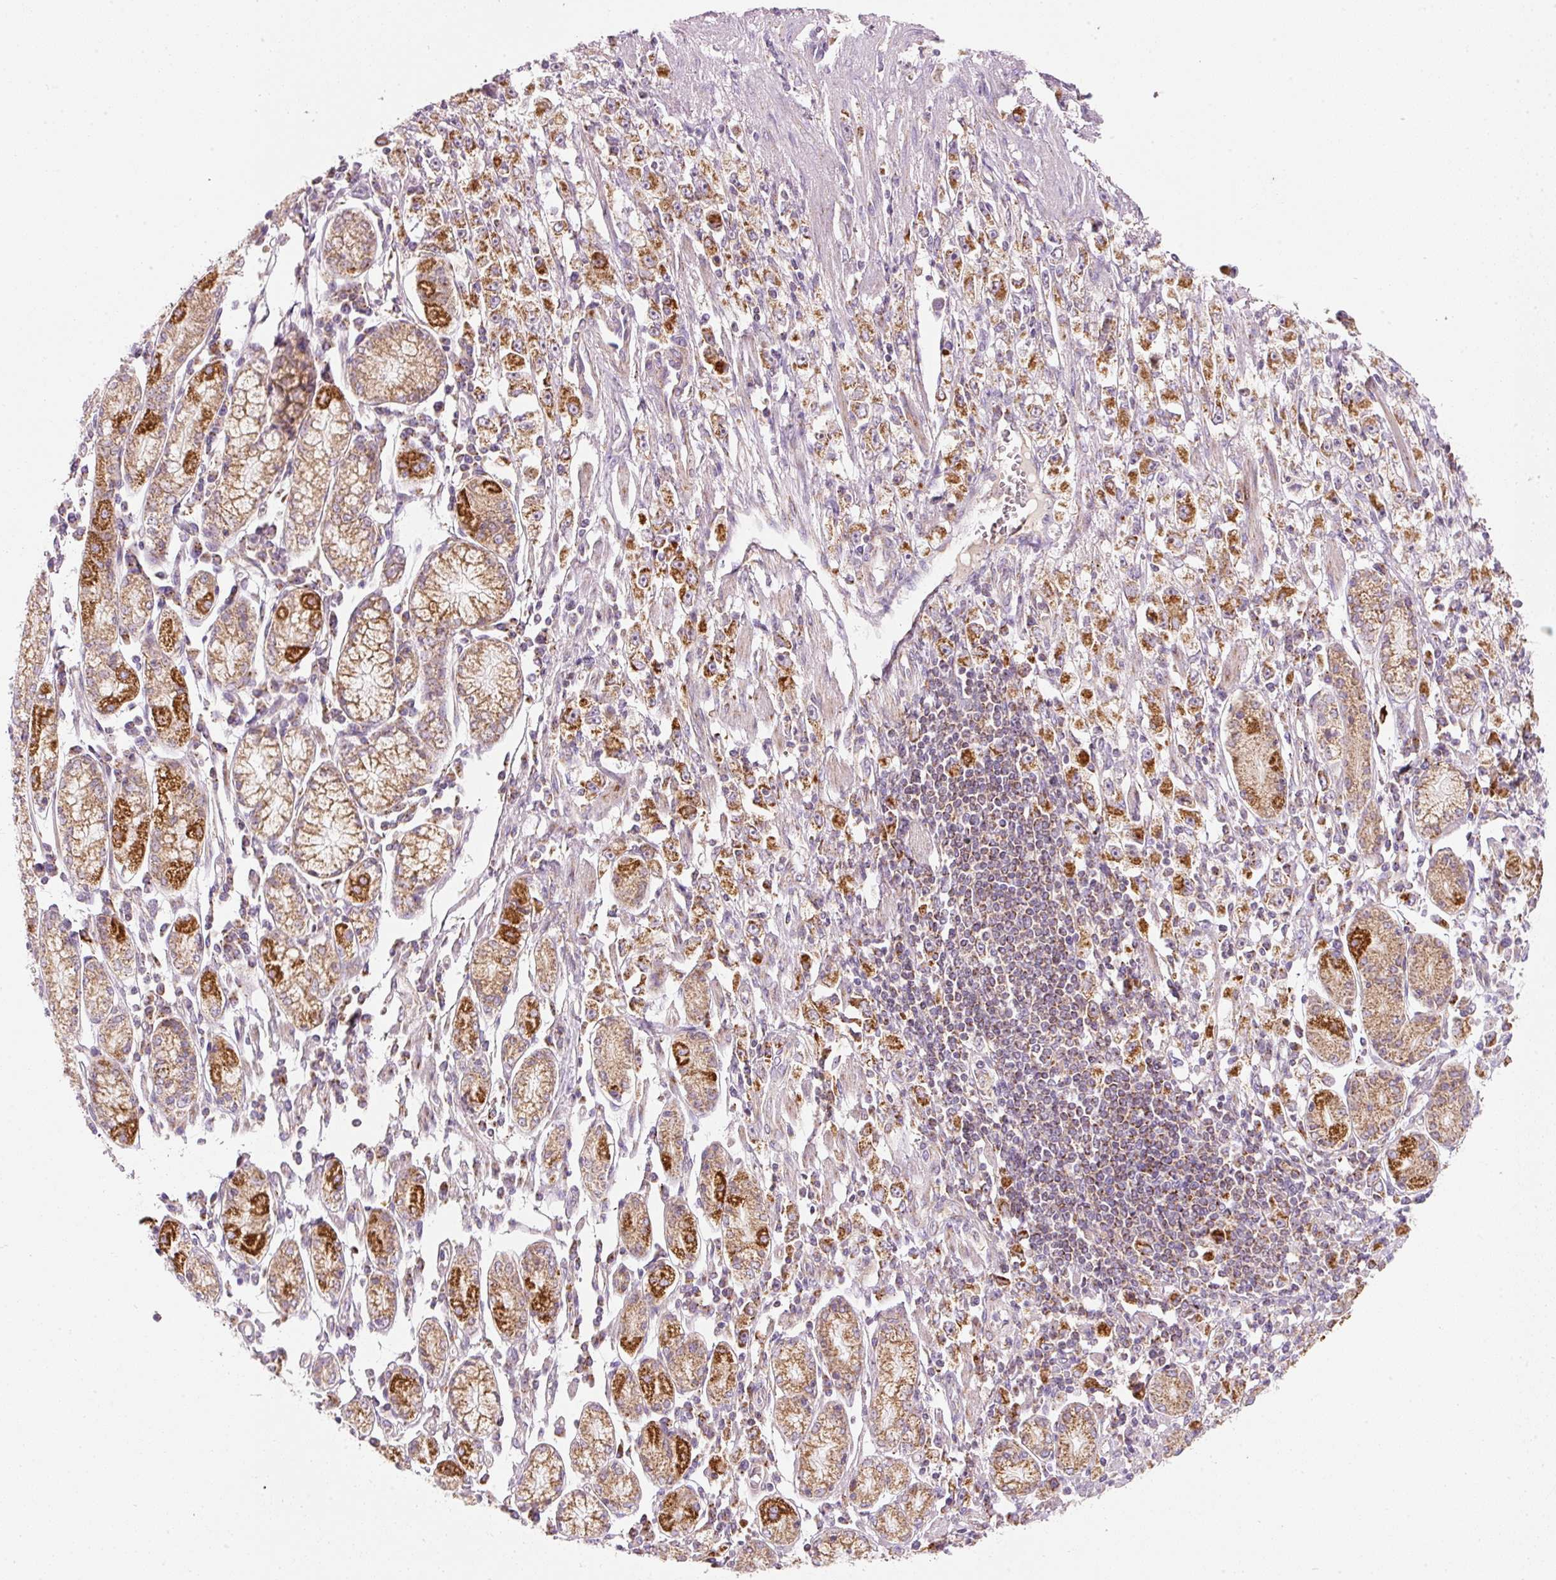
{"staining": {"intensity": "strong", "quantity": "25%-75%", "location": "cytoplasmic/membranous"}, "tissue": "stomach cancer", "cell_type": "Tumor cells", "image_type": "cancer", "snomed": [{"axis": "morphology", "description": "Adenocarcinoma, NOS"}, {"axis": "topography", "description": "Stomach"}], "caption": "The image shows a brown stain indicating the presence of a protein in the cytoplasmic/membranous of tumor cells in stomach adenocarcinoma. (Stains: DAB in brown, nuclei in blue, Microscopy: brightfield microscopy at high magnification).", "gene": "FAM78B", "patient": {"sex": "female", "age": 59}}